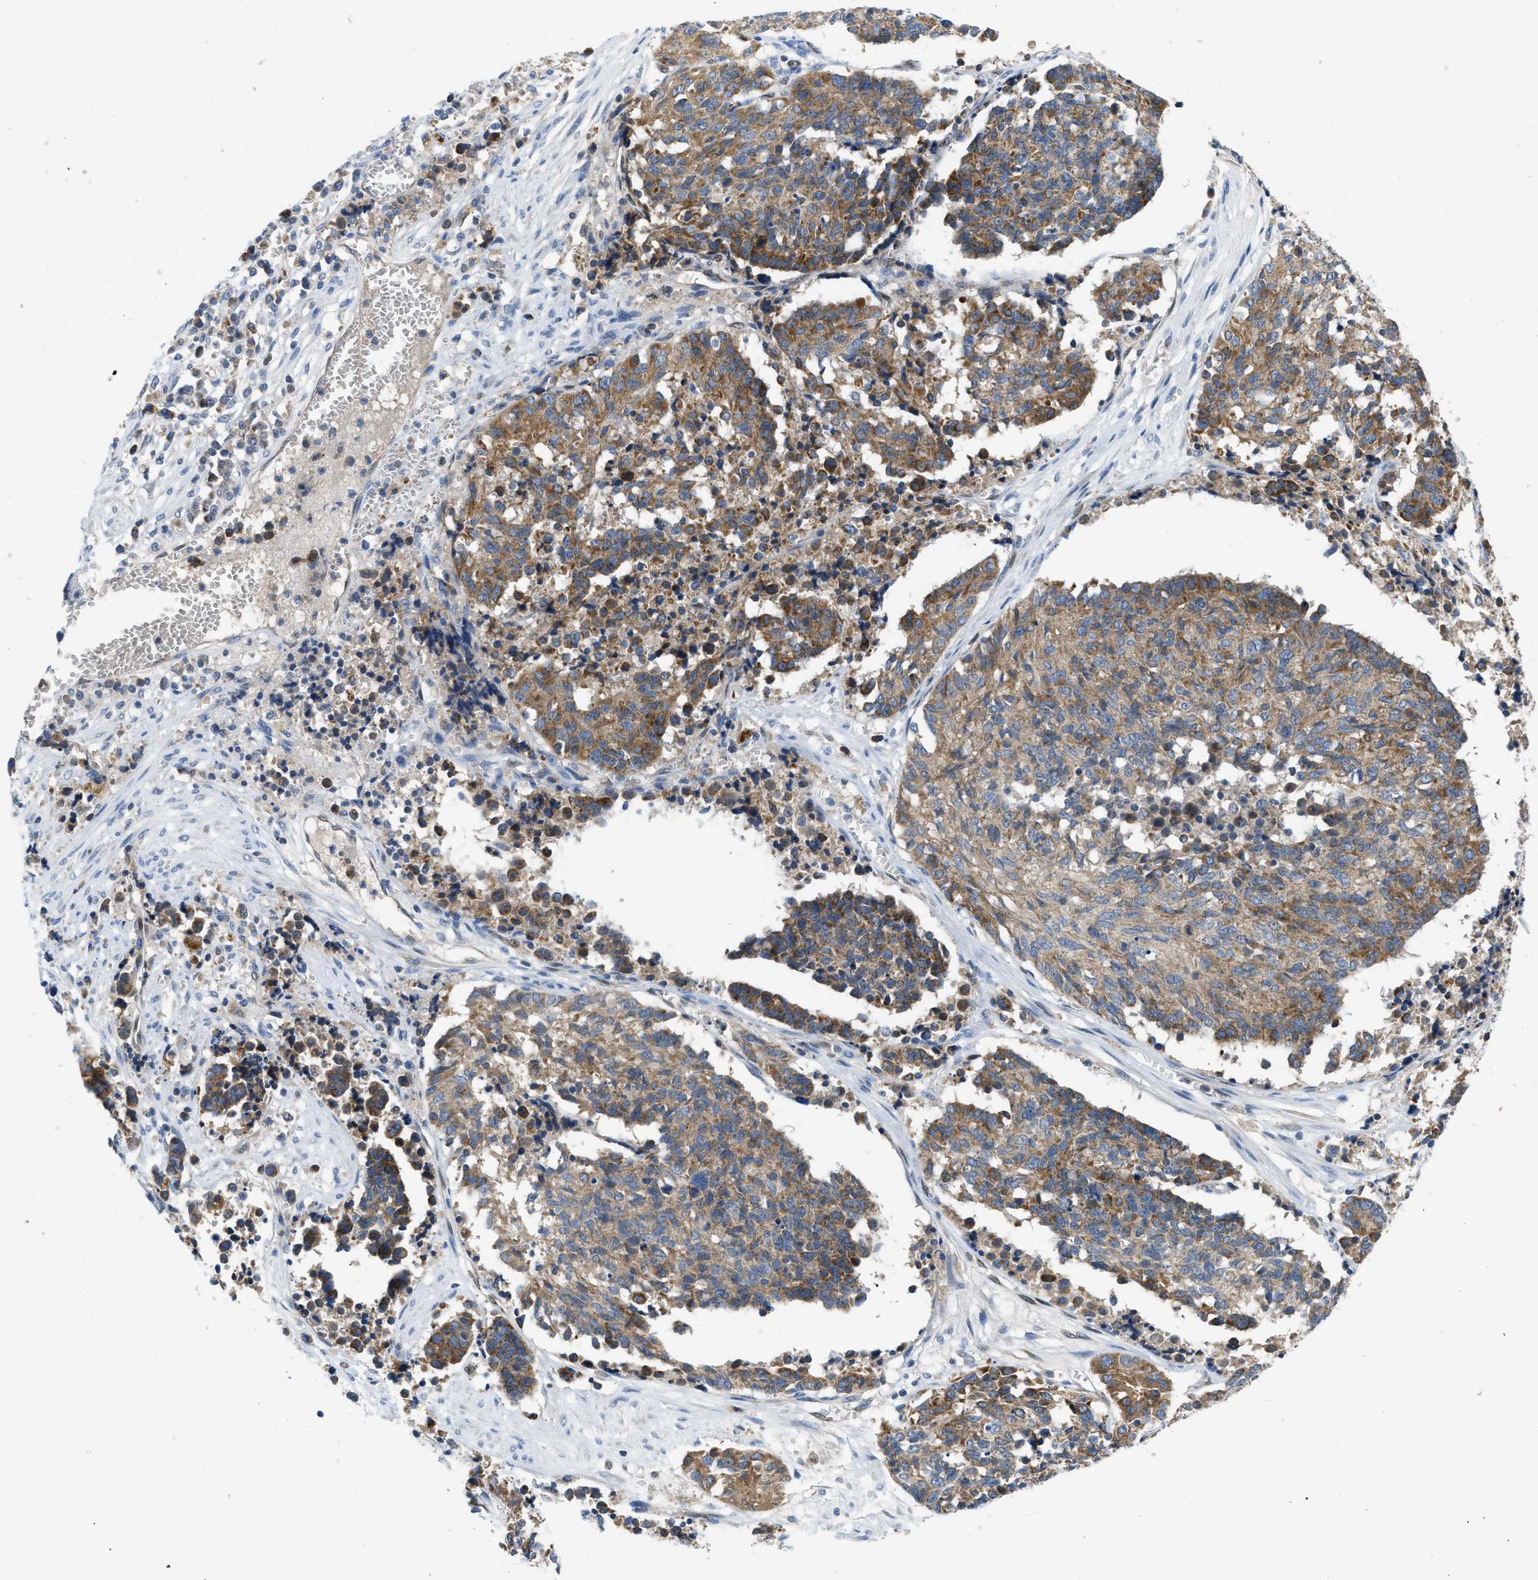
{"staining": {"intensity": "moderate", "quantity": ">75%", "location": "cytoplasmic/membranous"}, "tissue": "cervical cancer", "cell_type": "Tumor cells", "image_type": "cancer", "snomed": [{"axis": "morphology", "description": "Squamous cell carcinoma, NOS"}, {"axis": "topography", "description": "Cervix"}], "caption": "Brown immunohistochemical staining in squamous cell carcinoma (cervical) exhibits moderate cytoplasmic/membranous expression in approximately >75% of tumor cells.", "gene": "PNKD", "patient": {"sex": "female", "age": 35}}